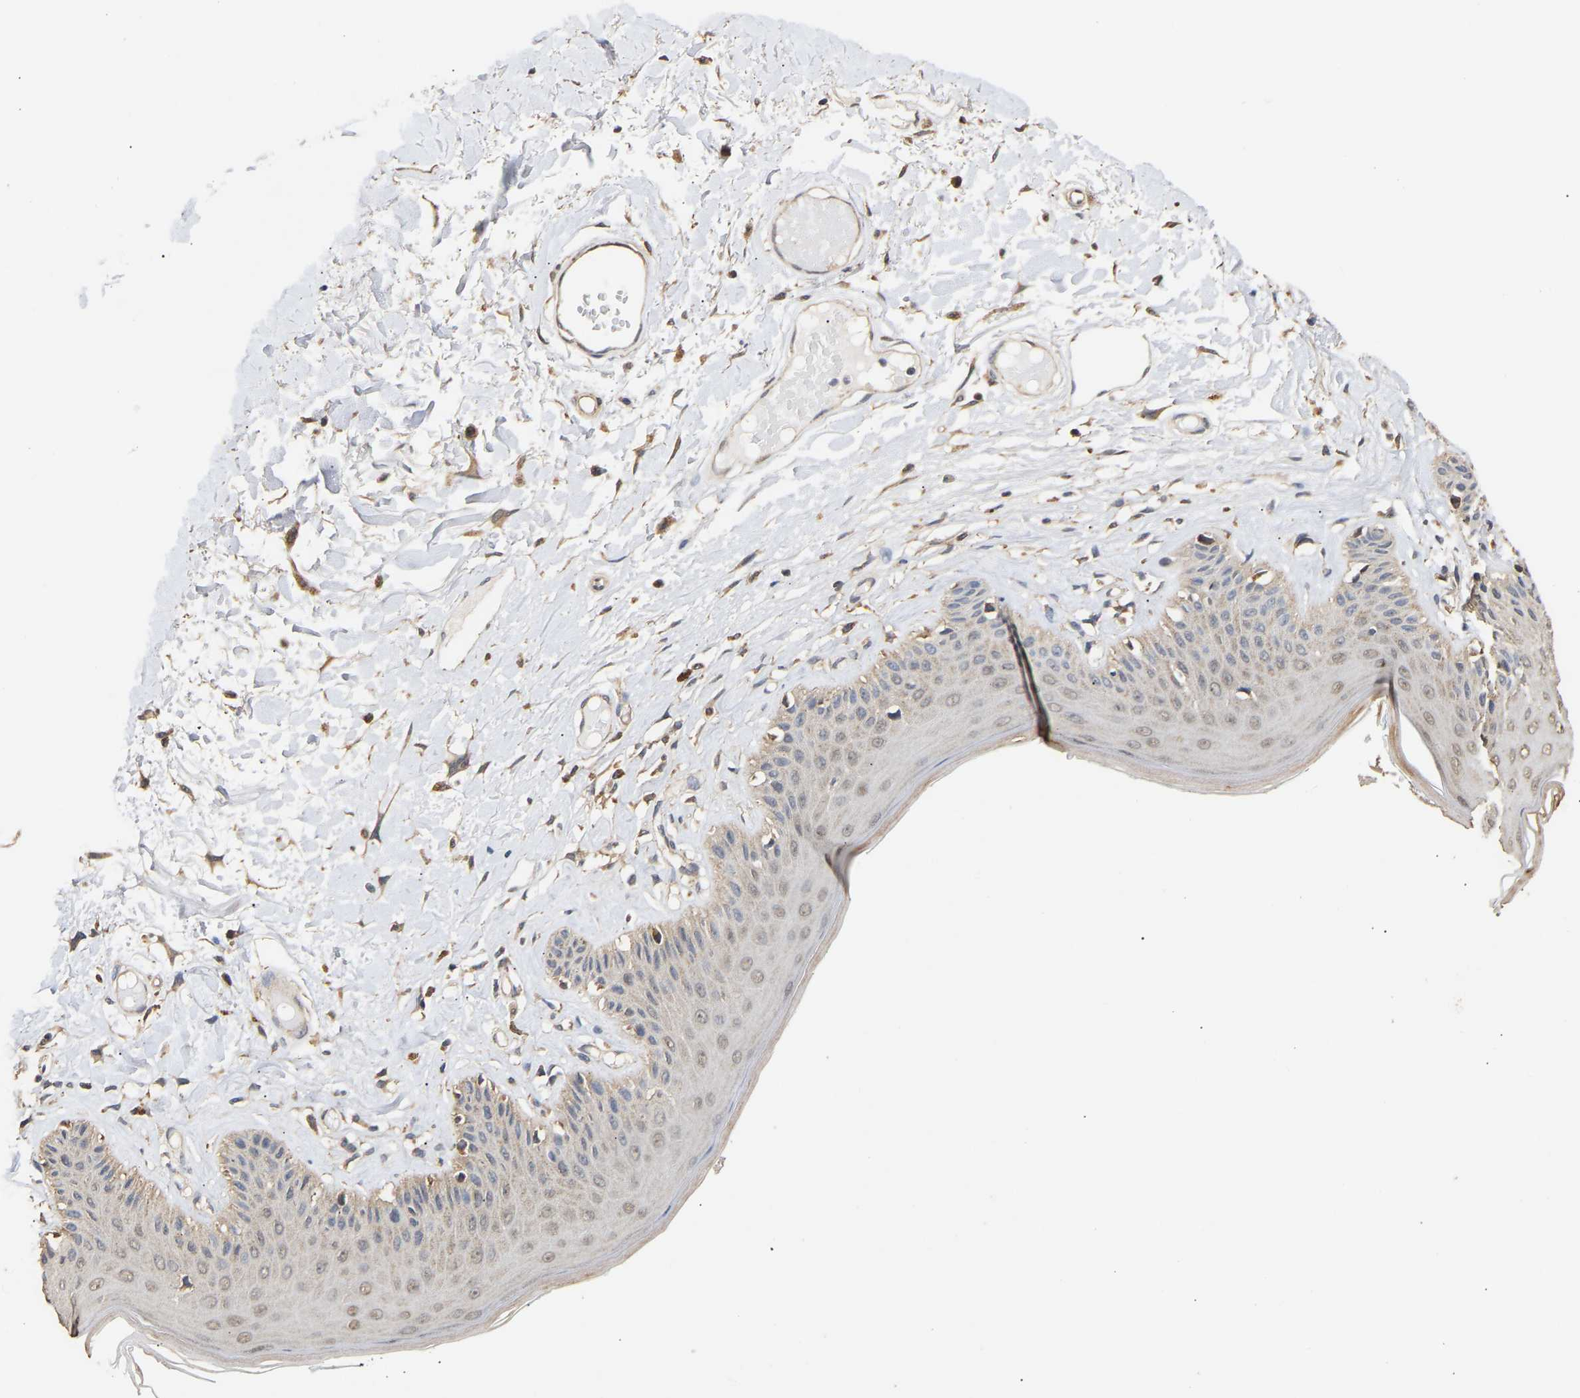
{"staining": {"intensity": "moderate", "quantity": "25%-75%", "location": "cytoplasmic/membranous,nuclear"}, "tissue": "skin", "cell_type": "Epidermal cells", "image_type": "normal", "snomed": [{"axis": "morphology", "description": "Normal tissue, NOS"}, {"axis": "topography", "description": "Vulva"}], "caption": "Immunohistochemistry (IHC) staining of normal skin, which demonstrates medium levels of moderate cytoplasmic/membranous,nuclear positivity in about 25%-75% of epidermal cells indicating moderate cytoplasmic/membranous,nuclear protein staining. The staining was performed using DAB (3,3'-diaminobenzidine) (brown) for protein detection and nuclei were counterstained in hematoxylin (blue).", "gene": "ZNF26", "patient": {"sex": "female", "age": 73}}